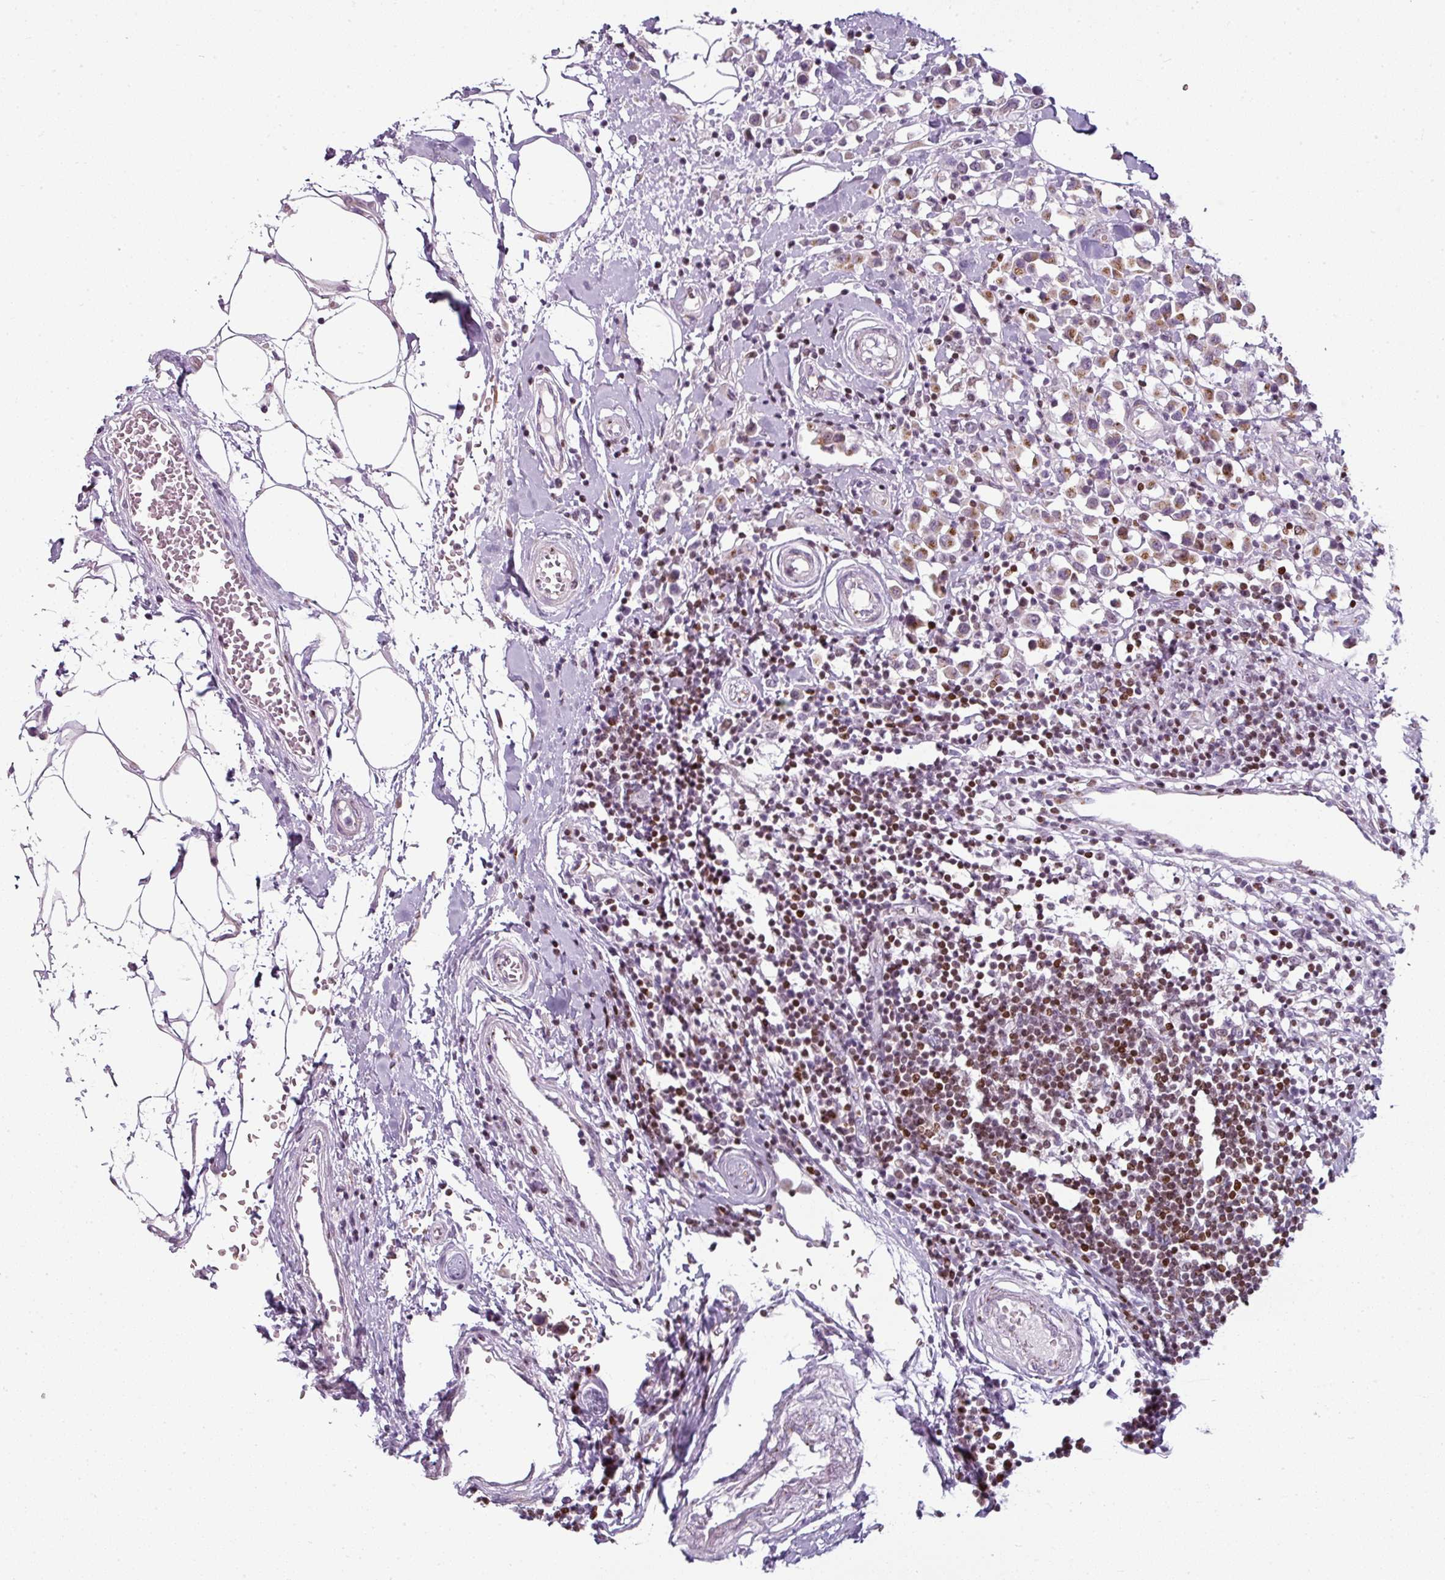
{"staining": {"intensity": "moderate", "quantity": "25%-75%", "location": "cytoplasmic/membranous"}, "tissue": "breast cancer", "cell_type": "Tumor cells", "image_type": "cancer", "snomed": [{"axis": "morphology", "description": "Duct carcinoma"}, {"axis": "topography", "description": "Breast"}], "caption": "DAB immunohistochemical staining of human breast cancer (invasive ductal carcinoma) exhibits moderate cytoplasmic/membranous protein staining in approximately 25%-75% of tumor cells. Nuclei are stained in blue.", "gene": "SYT8", "patient": {"sex": "female", "age": 61}}